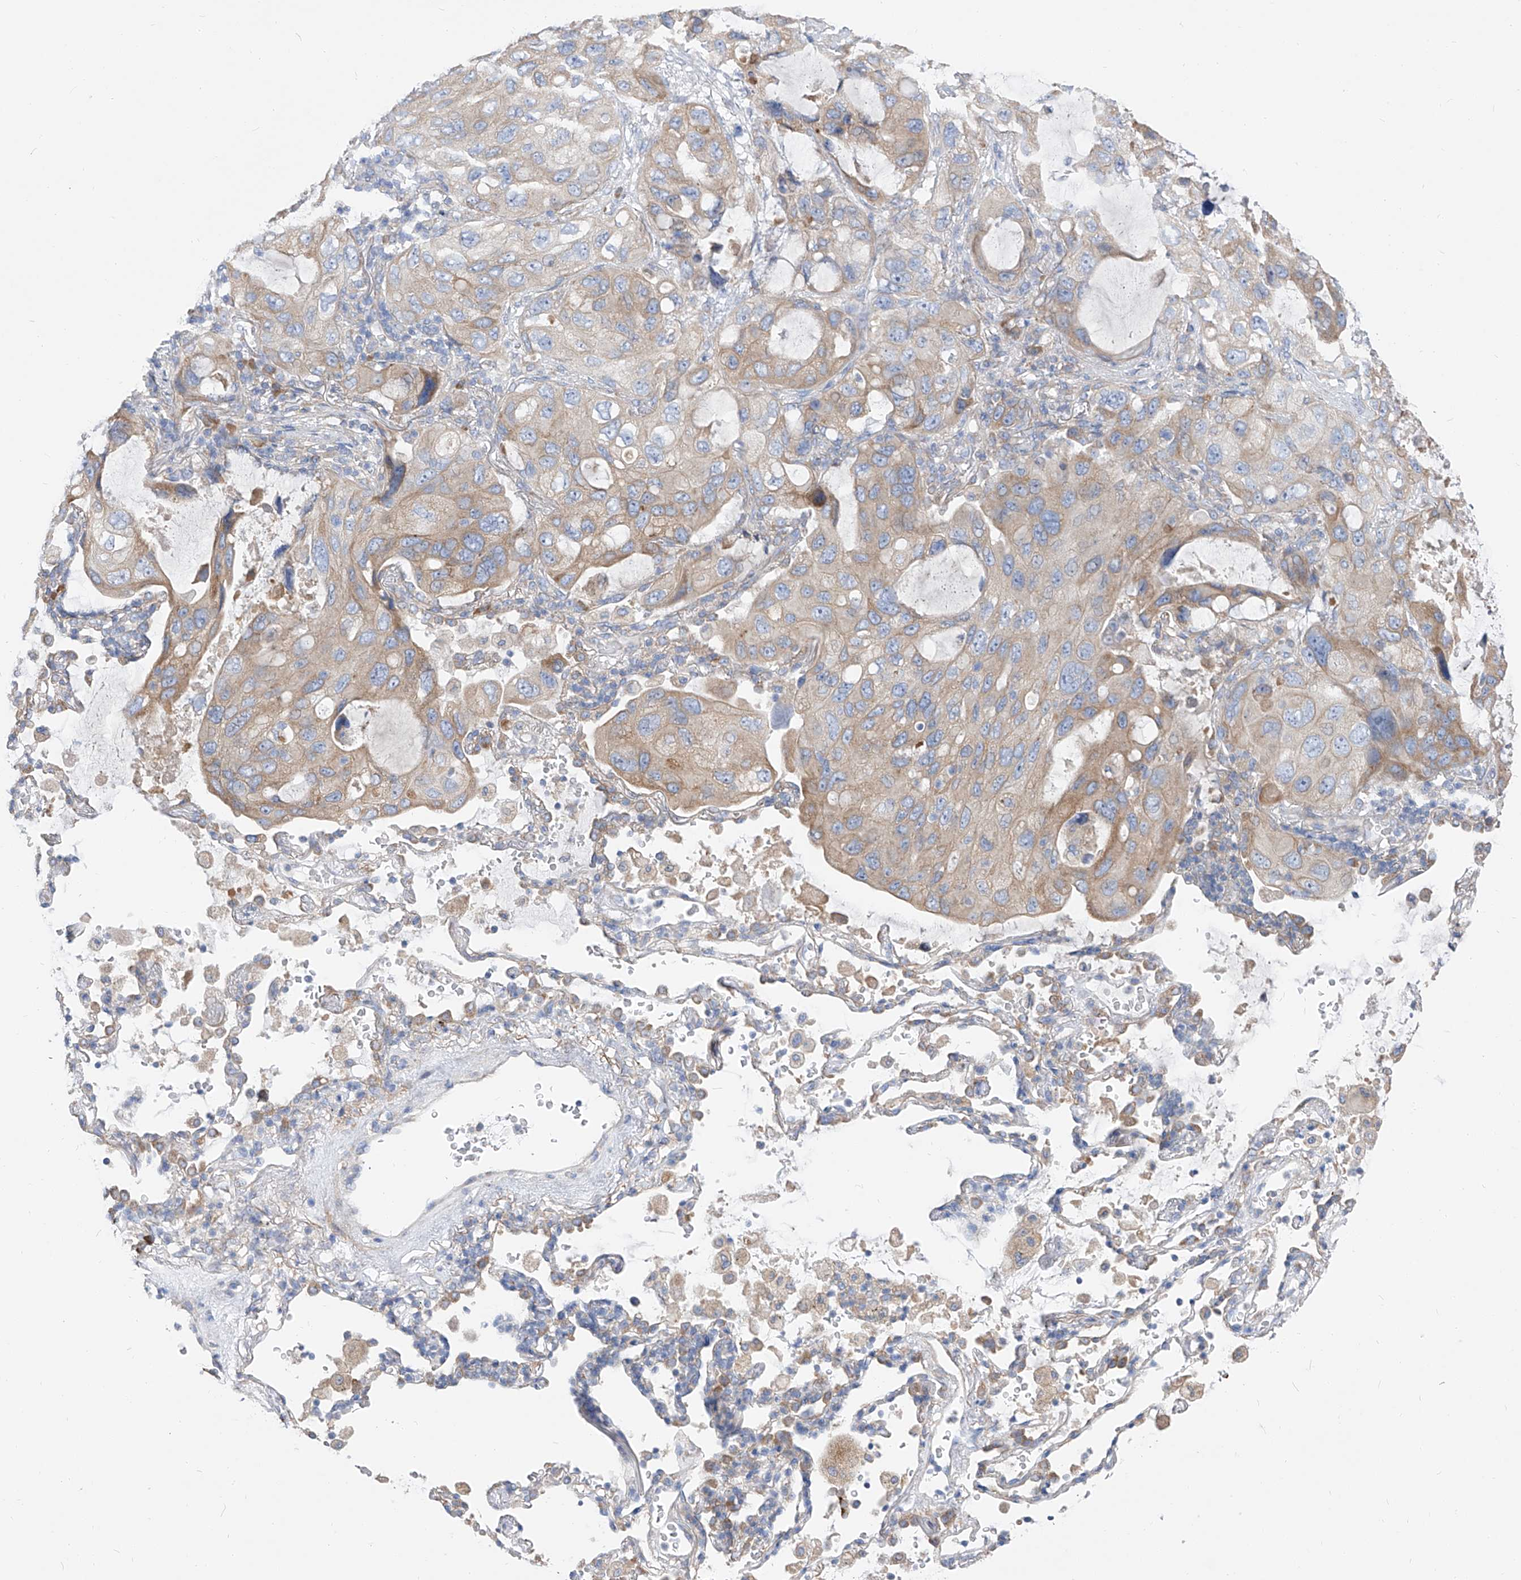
{"staining": {"intensity": "weak", "quantity": "25%-75%", "location": "cytoplasmic/membranous"}, "tissue": "lung cancer", "cell_type": "Tumor cells", "image_type": "cancer", "snomed": [{"axis": "morphology", "description": "Squamous cell carcinoma, NOS"}, {"axis": "topography", "description": "Lung"}], "caption": "DAB (3,3'-diaminobenzidine) immunohistochemical staining of human lung squamous cell carcinoma demonstrates weak cytoplasmic/membranous protein positivity in approximately 25%-75% of tumor cells. (DAB = brown stain, brightfield microscopy at high magnification).", "gene": "UFL1", "patient": {"sex": "female", "age": 73}}